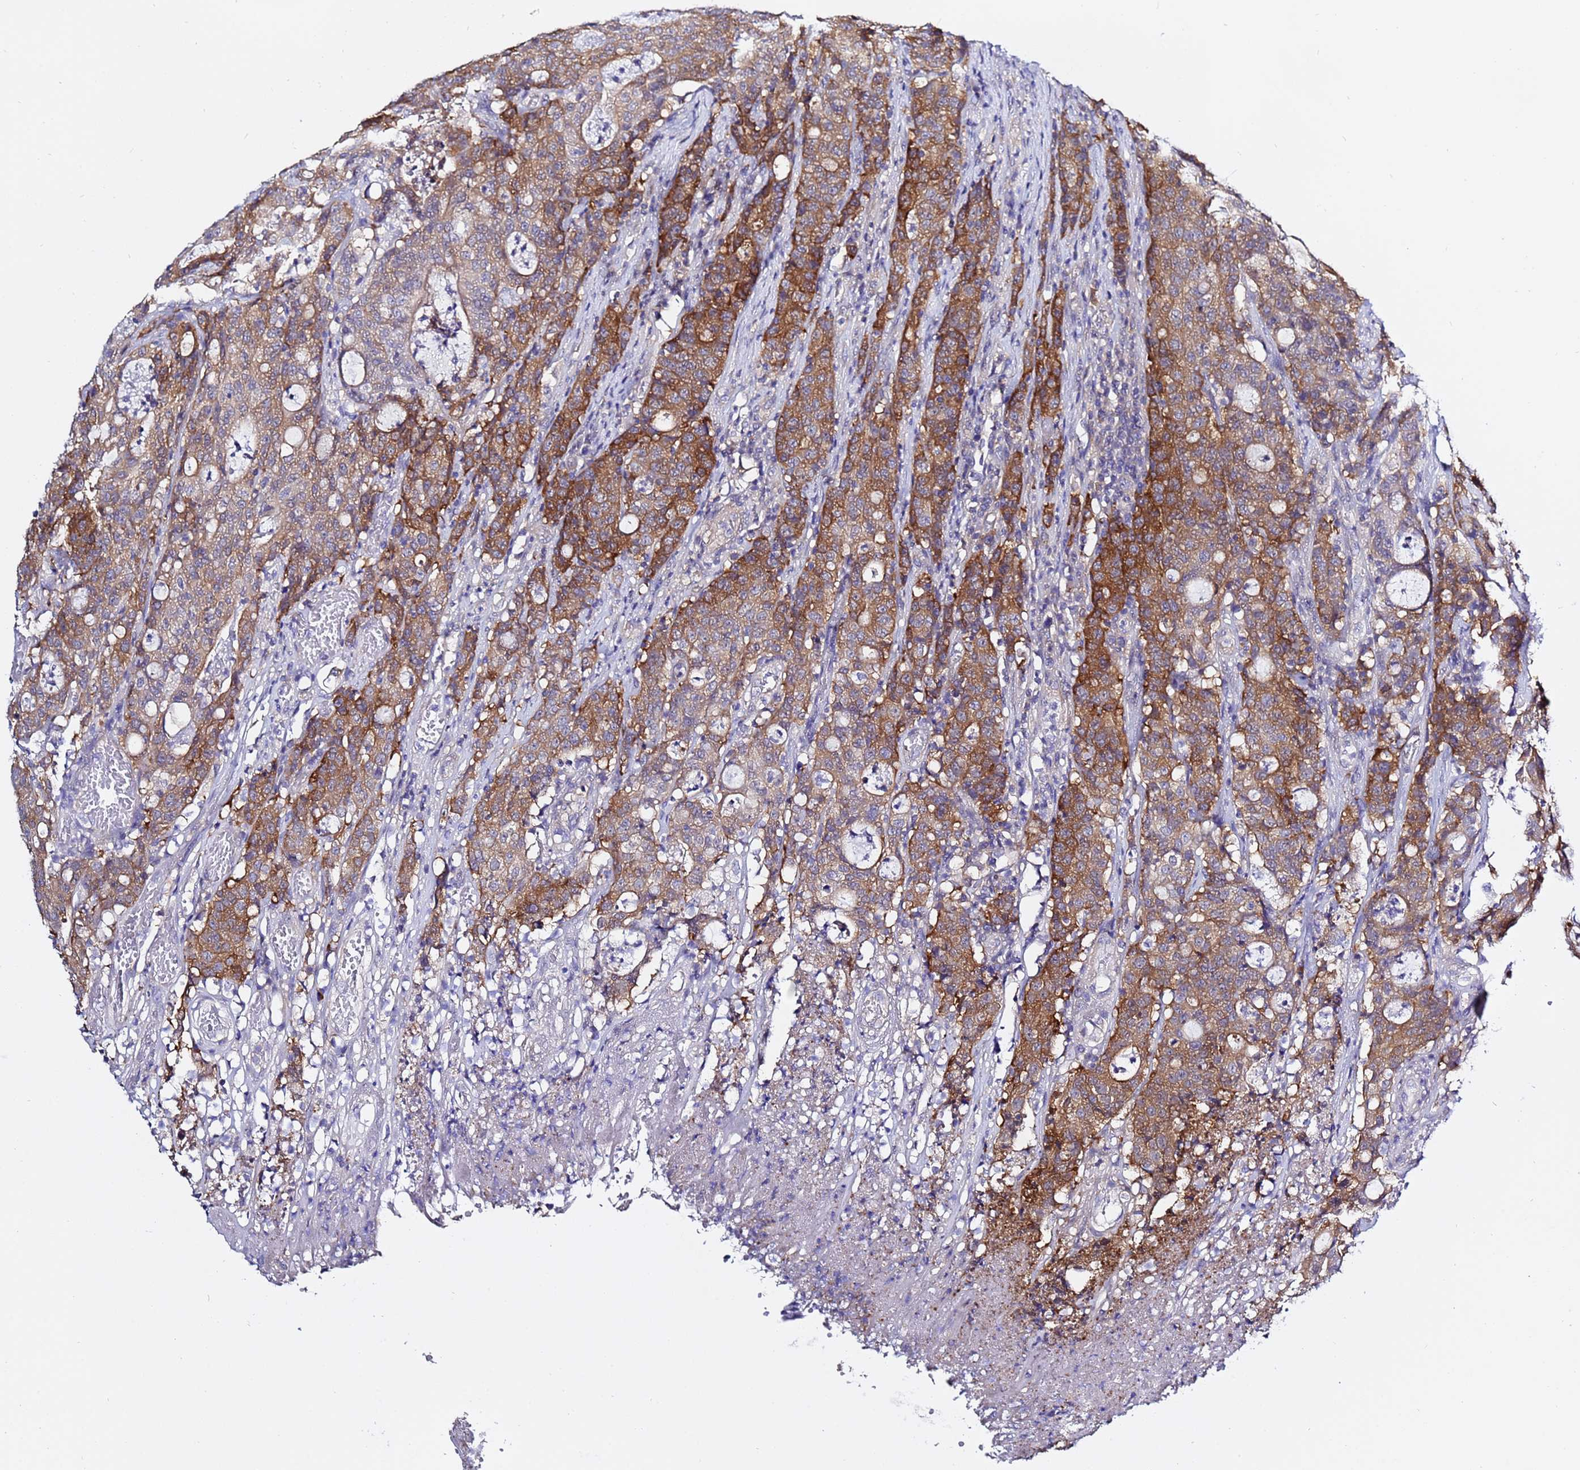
{"staining": {"intensity": "strong", "quantity": ">75%", "location": "cytoplasmic/membranous"}, "tissue": "colorectal cancer", "cell_type": "Tumor cells", "image_type": "cancer", "snomed": [{"axis": "morphology", "description": "Adenocarcinoma, NOS"}, {"axis": "topography", "description": "Colon"}], "caption": "Human adenocarcinoma (colorectal) stained for a protein (brown) exhibits strong cytoplasmic/membranous positive positivity in about >75% of tumor cells.", "gene": "LENG1", "patient": {"sex": "male", "age": 83}}